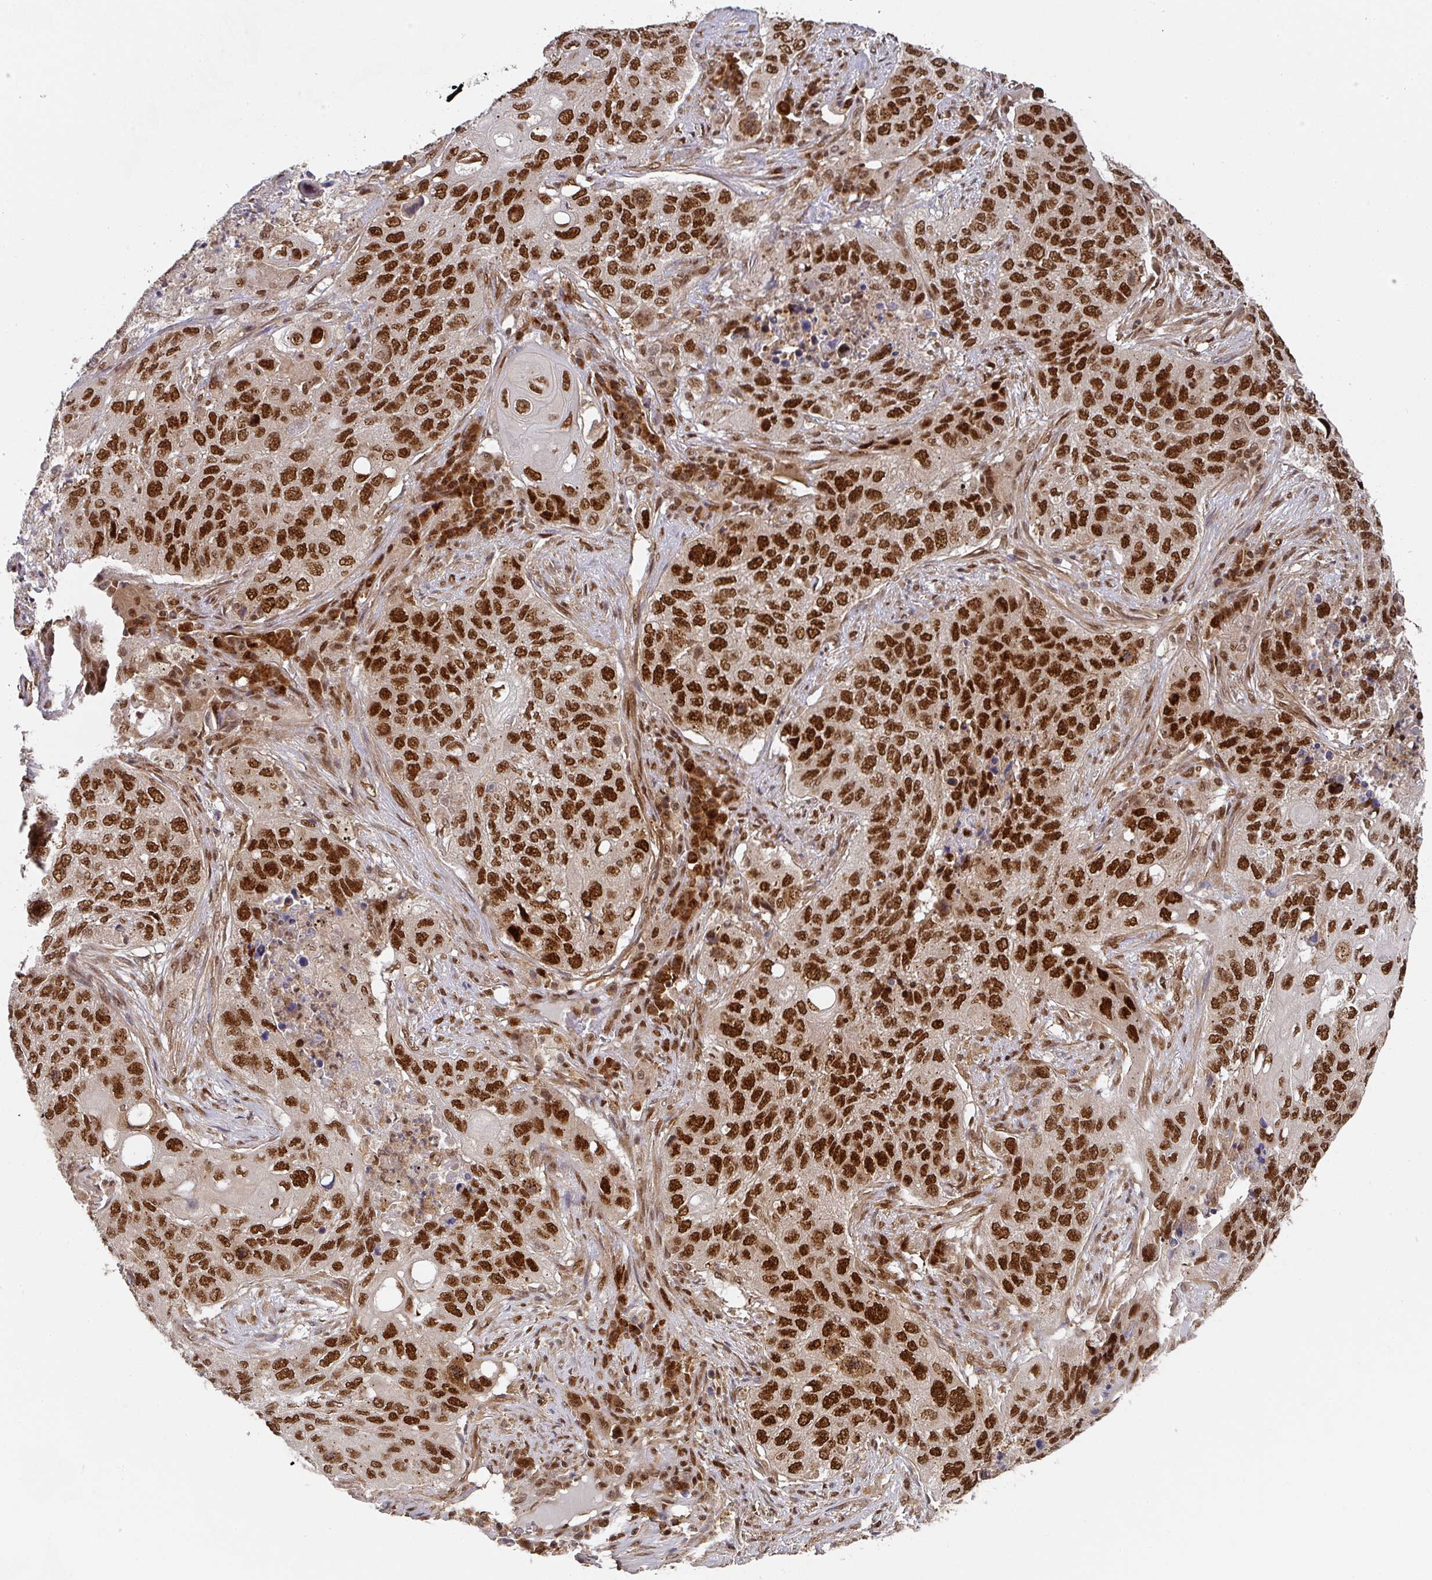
{"staining": {"intensity": "strong", "quantity": ">75%", "location": "nuclear"}, "tissue": "lung cancer", "cell_type": "Tumor cells", "image_type": "cancer", "snomed": [{"axis": "morphology", "description": "Squamous cell carcinoma, NOS"}, {"axis": "topography", "description": "Lung"}], "caption": "This is an image of immunohistochemistry staining of squamous cell carcinoma (lung), which shows strong positivity in the nuclear of tumor cells.", "gene": "DIDO1", "patient": {"sex": "female", "age": 63}}